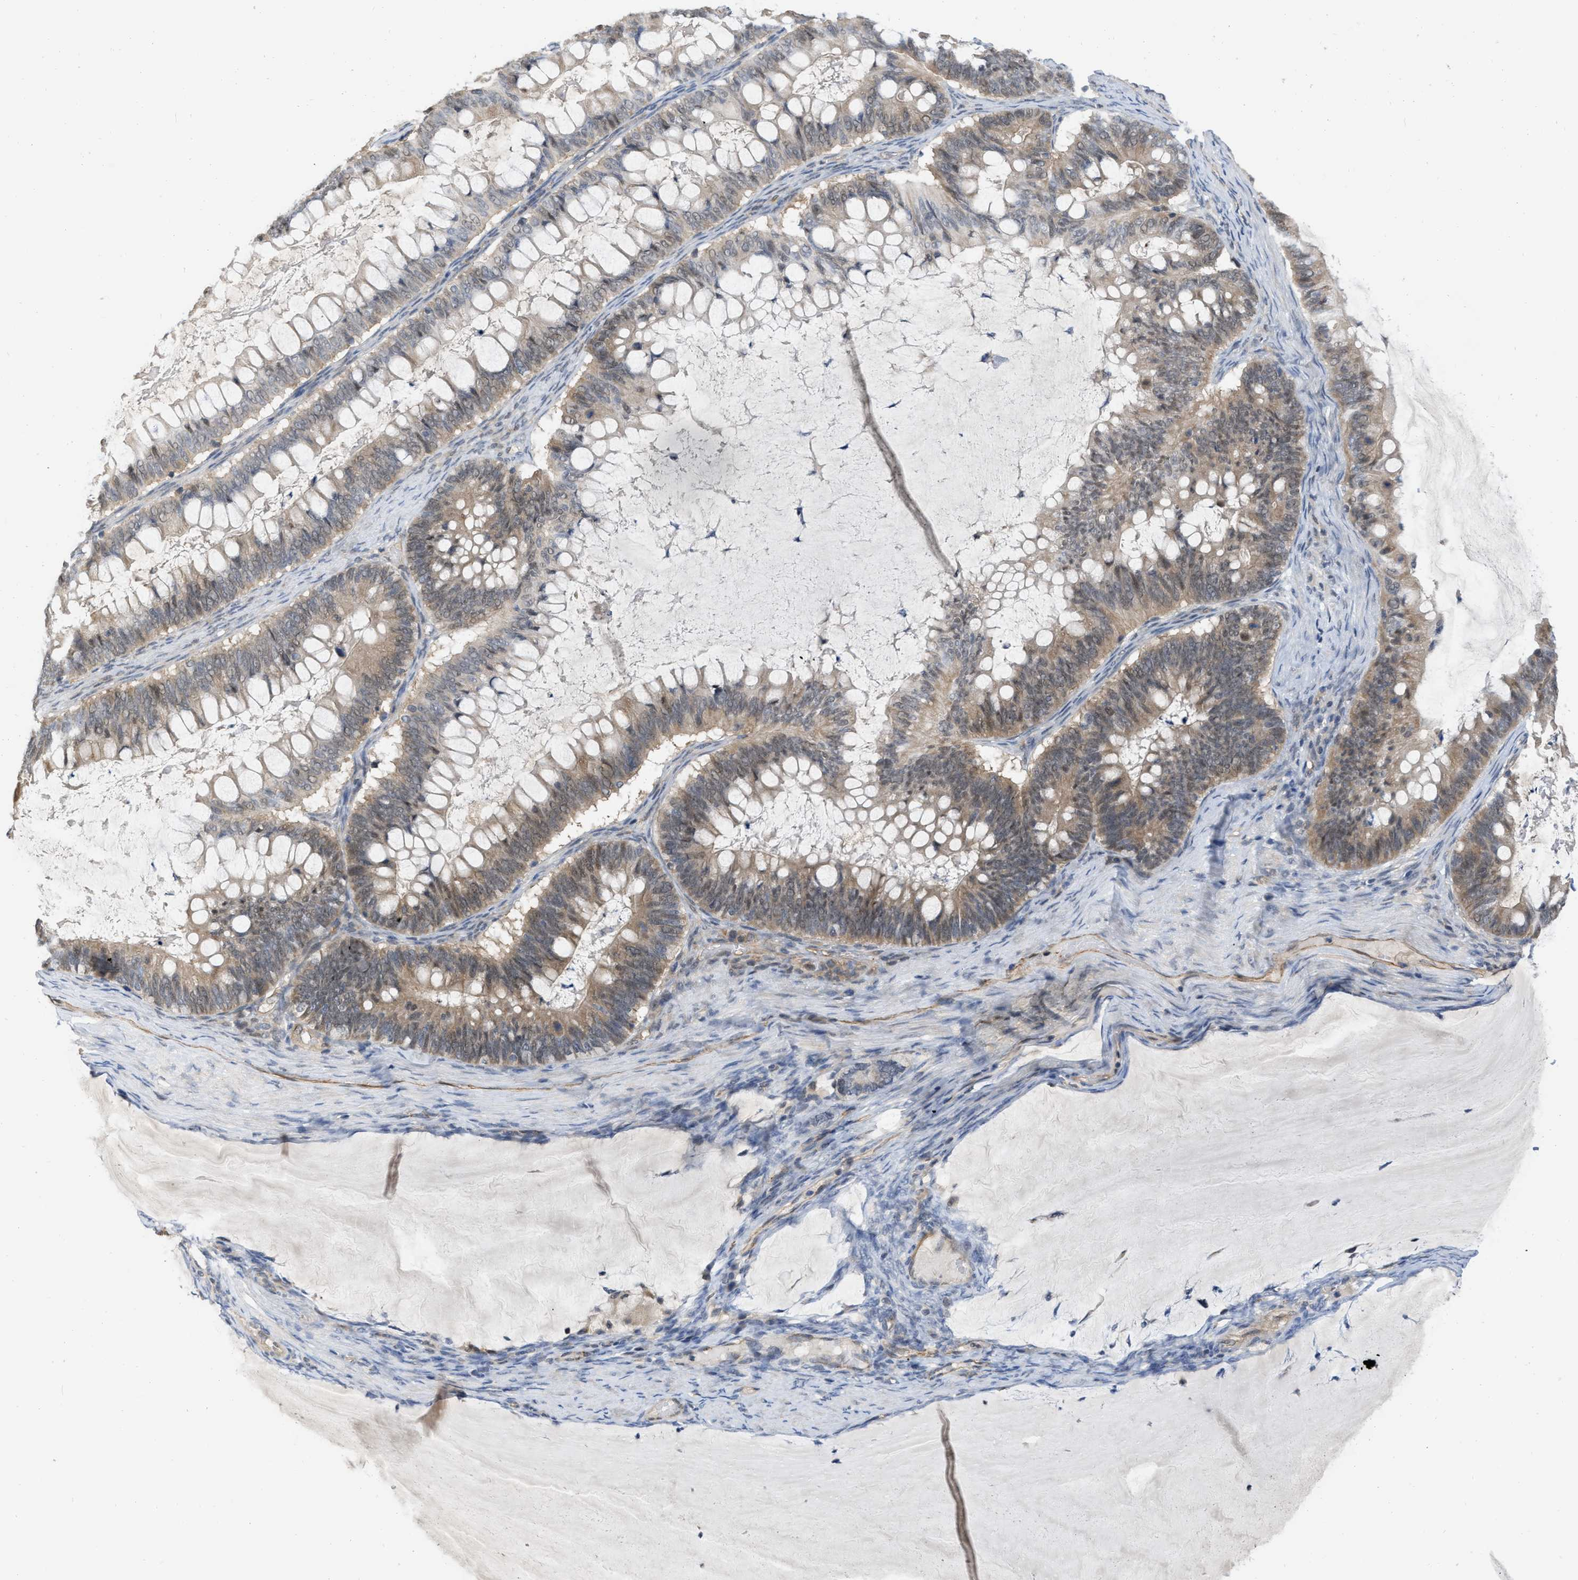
{"staining": {"intensity": "weak", "quantity": ">75%", "location": "cytoplasmic/membranous"}, "tissue": "ovarian cancer", "cell_type": "Tumor cells", "image_type": "cancer", "snomed": [{"axis": "morphology", "description": "Cystadenocarcinoma, mucinous, NOS"}, {"axis": "topography", "description": "Ovary"}], "caption": "This is a micrograph of IHC staining of ovarian cancer, which shows weak staining in the cytoplasmic/membranous of tumor cells.", "gene": "NAPEPLD", "patient": {"sex": "female", "age": 61}}